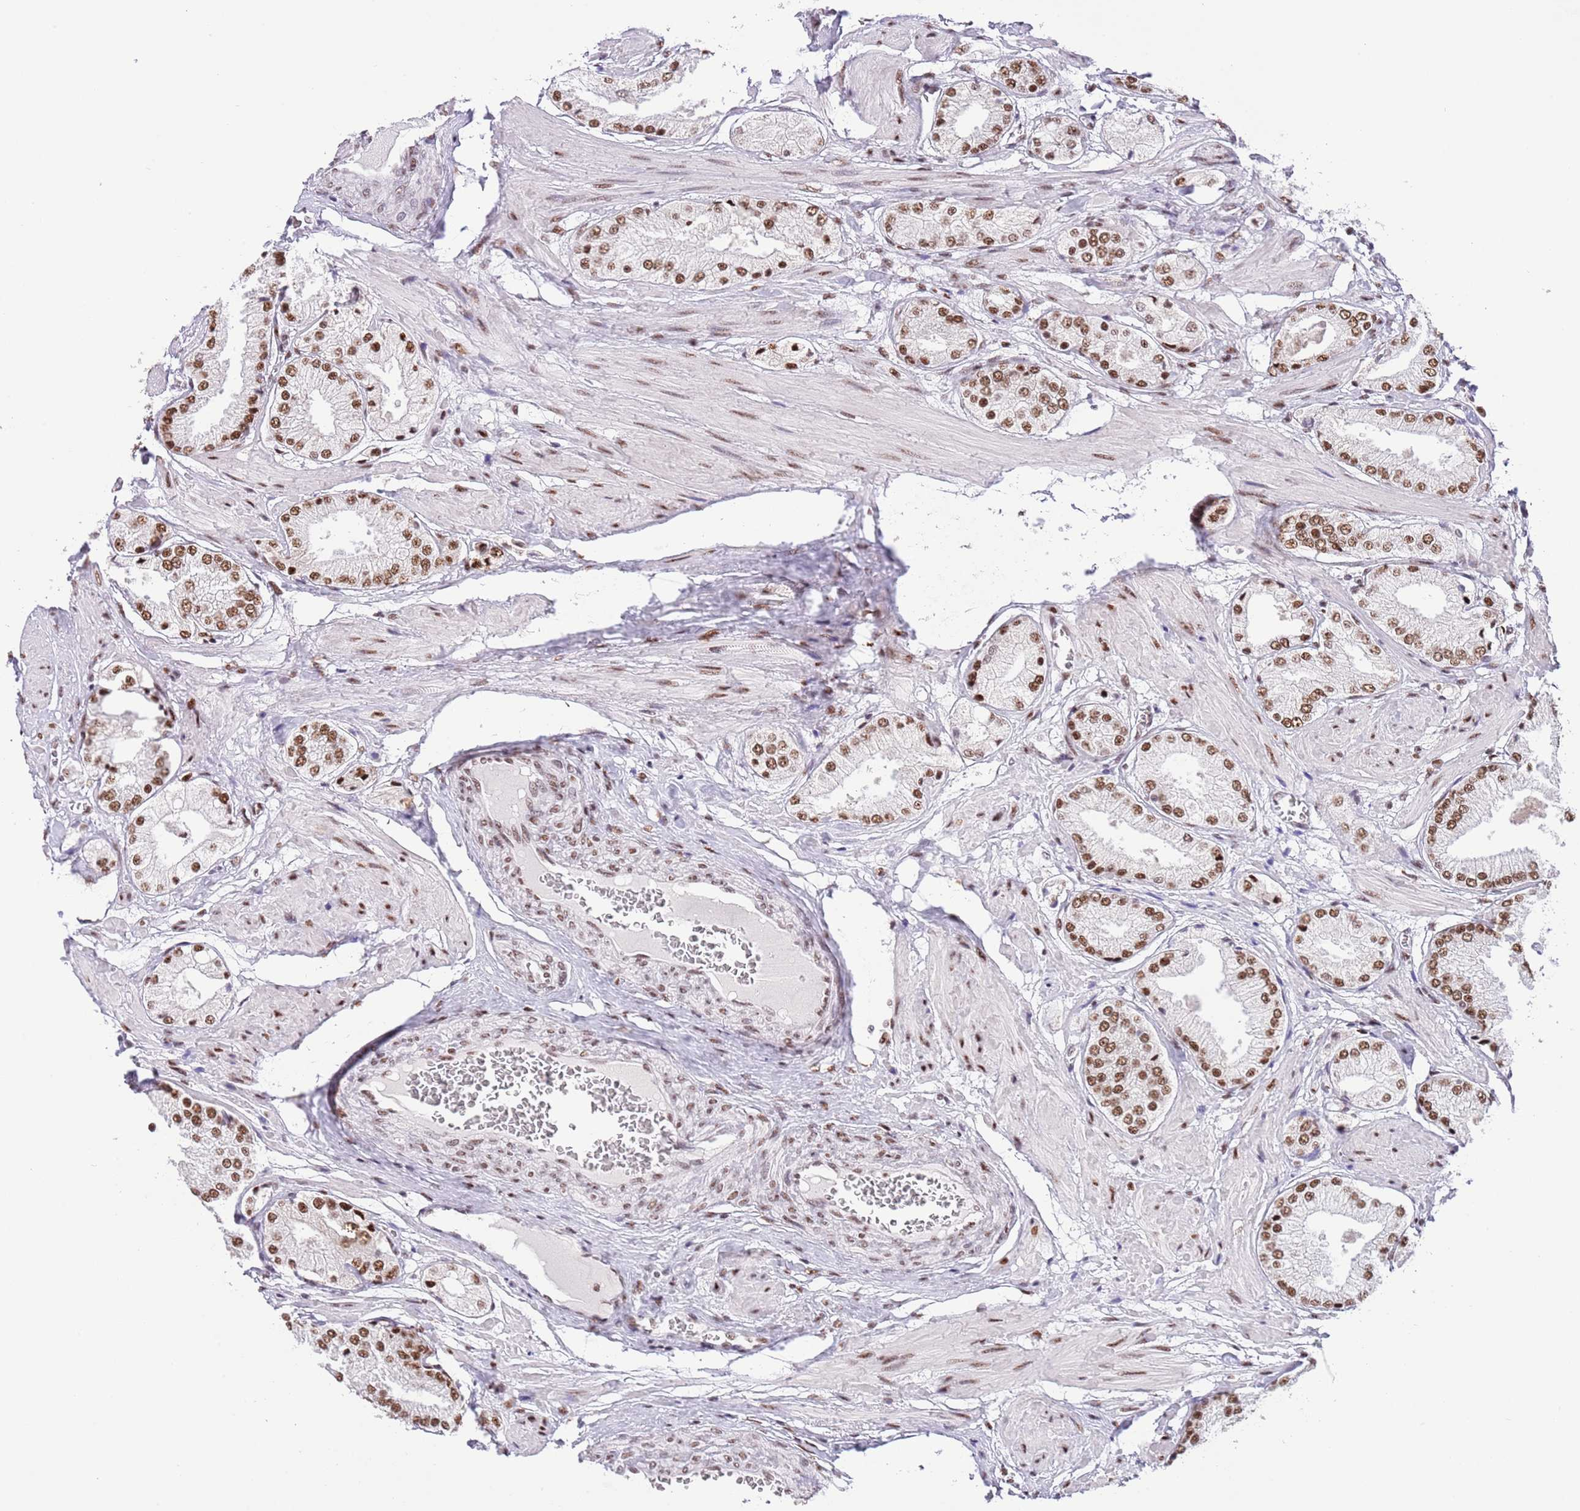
{"staining": {"intensity": "moderate", "quantity": ">75%", "location": "nuclear"}, "tissue": "prostate cancer", "cell_type": "Tumor cells", "image_type": "cancer", "snomed": [{"axis": "morphology", "description": "Adenocarcinoma, High grade"}, {"axis": "topography", "description": "Prostate and seminal vesicle, NOS"}], "caption": "Prostate high-grade adenocarcinoma stained with immunohistochemistry (IHC) displays moderate nuclear staining in about >75% of tumor cells.", "gene": "SF3A2", "patient": {"sex": "male", "age": 64}}